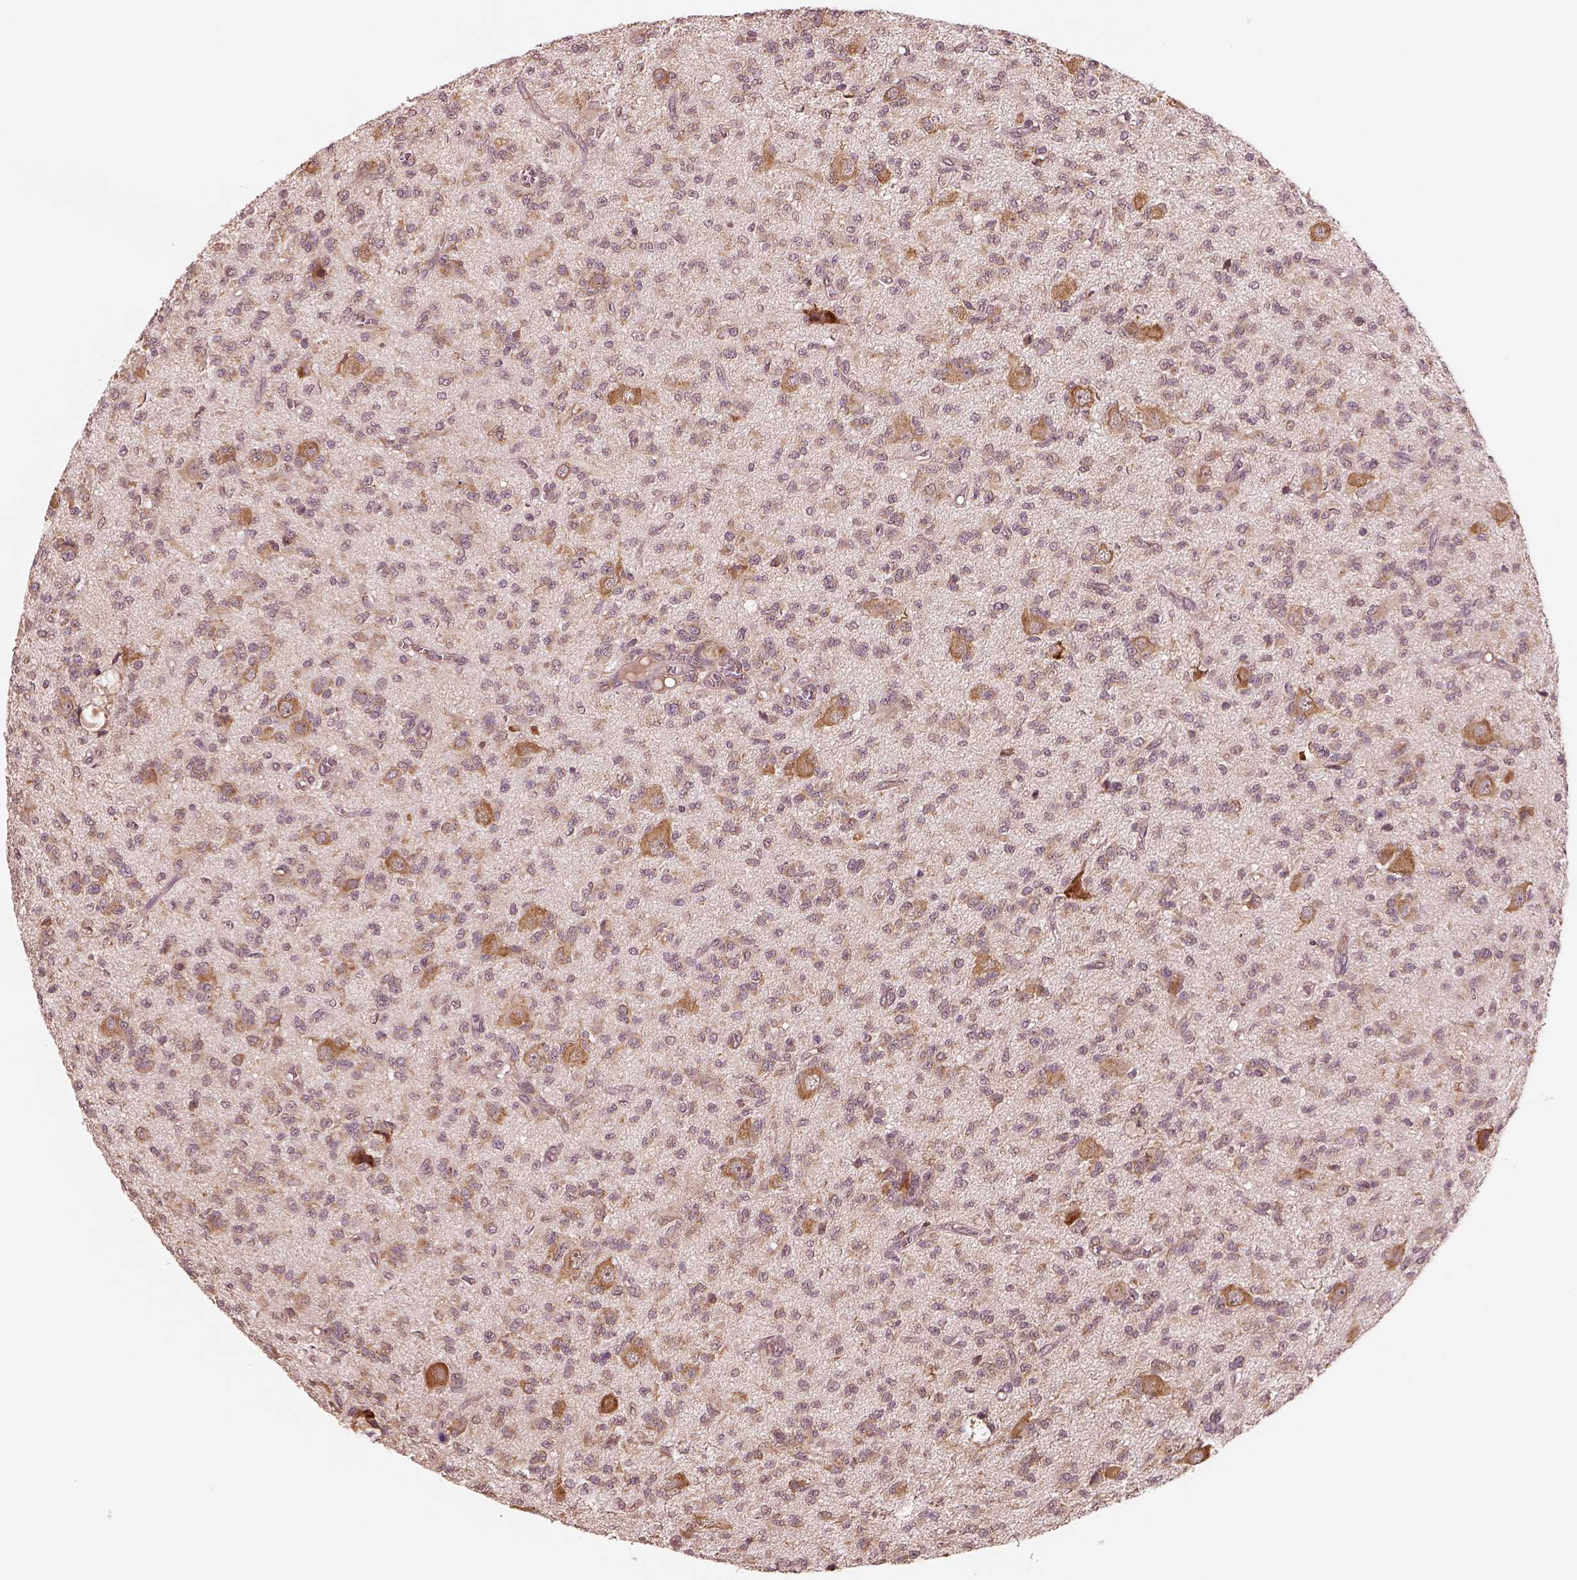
{"staining": {"intensity": "weak", "quantity": ">75%", "location": "cytoplasmic/membranous"}, "tissue": "glioma", "cell_type": "Tumor cells", "image_type": "cancer", "snomed": [{"axis": "morphology", "description": "Glioma, malignant, Low grade"}, {"axis": "topography", "description": "Brain"}], "caption": "Glioma stained for a protein reveals weak cytoplasmic/membranous positivity in tumor cells.", "gene": "RPS5", "patient": {"sex": "male", "age": 64}}